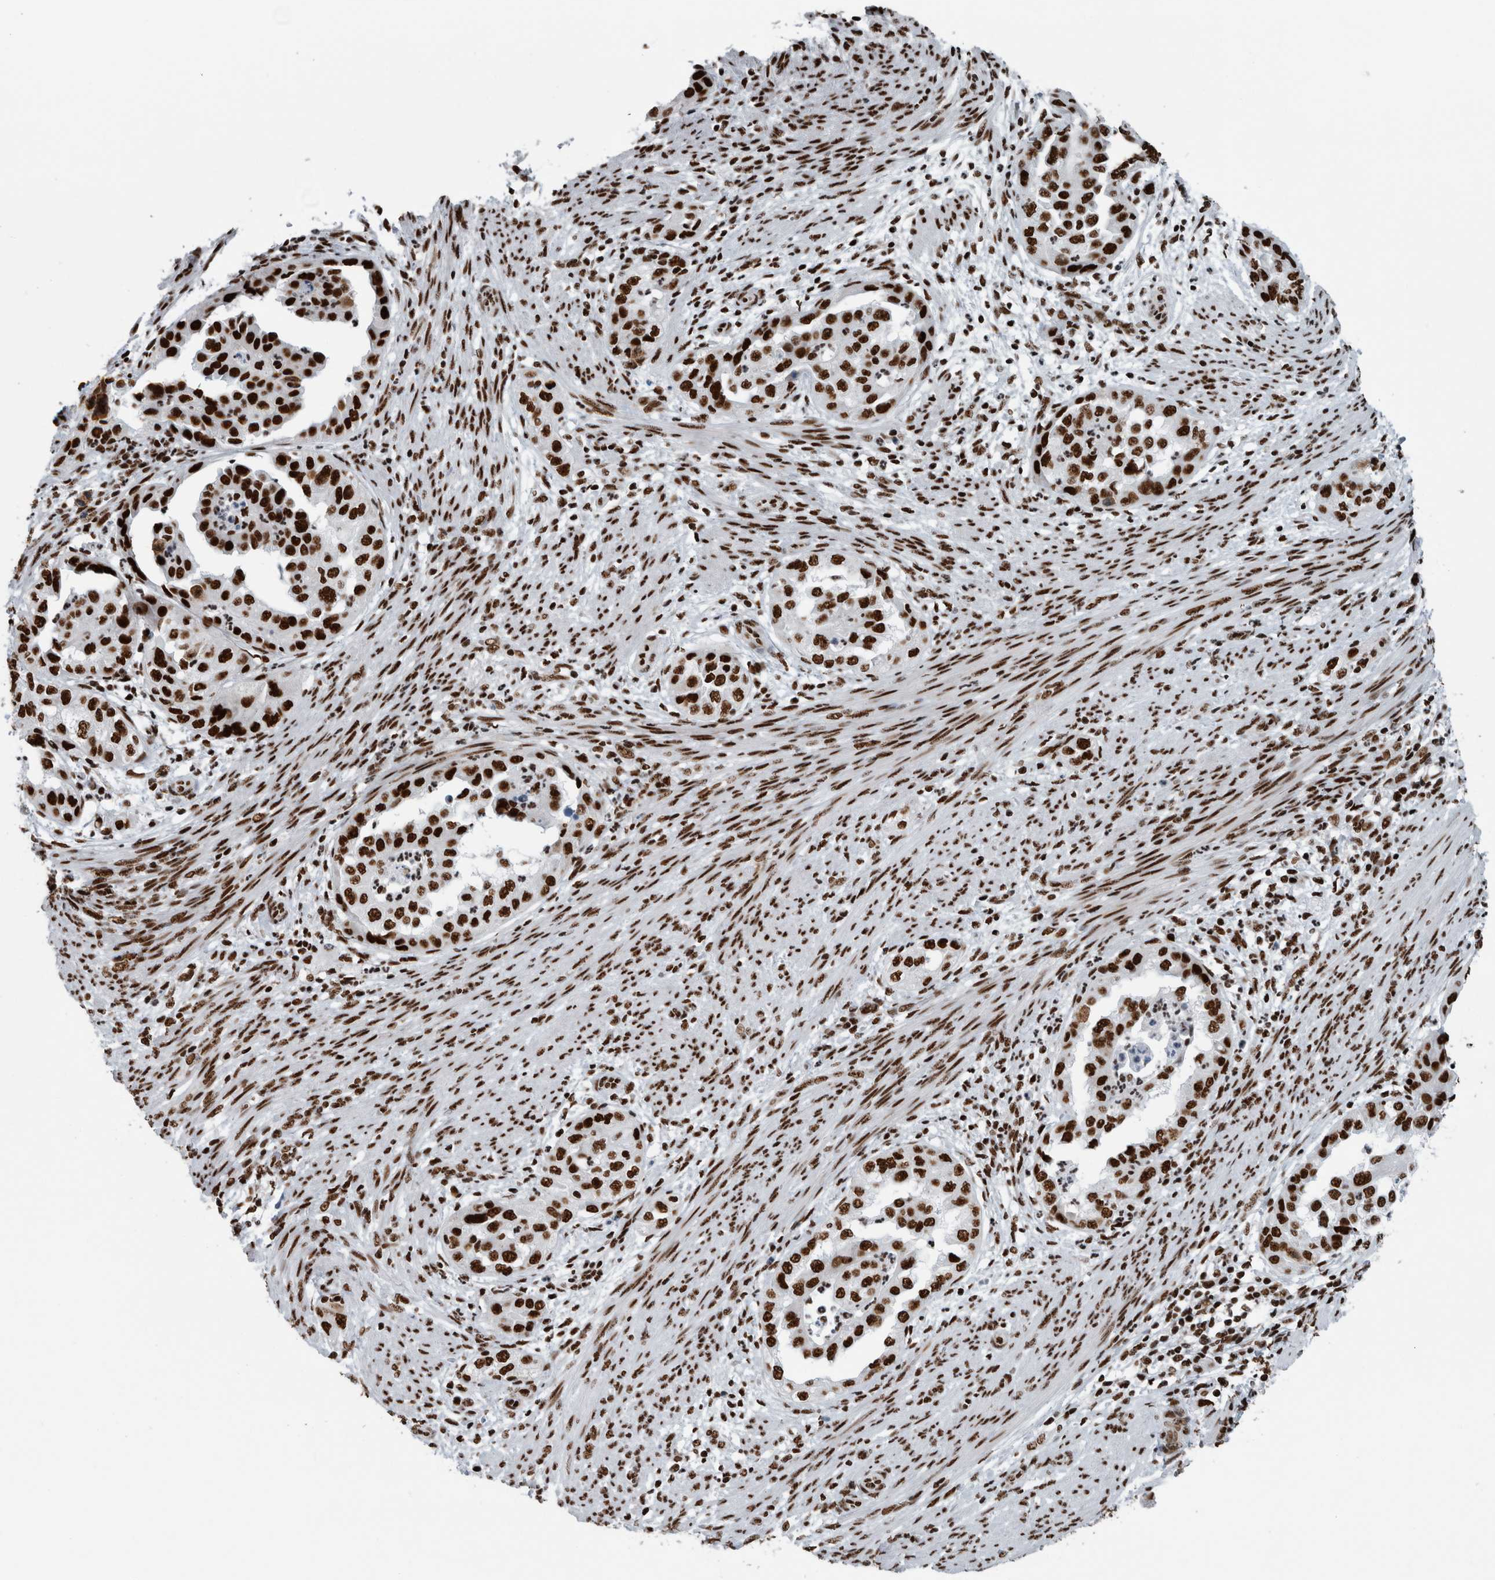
{"staining": {"intensity": "strong", "quantity": ">75%", "location": "nuclear"}, "tissue": "endometrial cancer", "cell_type": "Tumor cells", "image_type": "cancer", "snomed": [{"axis": "morphology", "description": "Adenocarcinoma, NOS"}, {"axis": "topography", "description": "Endometrium"}], "caption": "Adenocarcinoma (endometrial) stained for a protein (brown) reveals strong nuclear positive expression in approximately >75% of tumor cells.", "gene": "DNMT3A", "patient": {"sex": "female", "age": 85}}